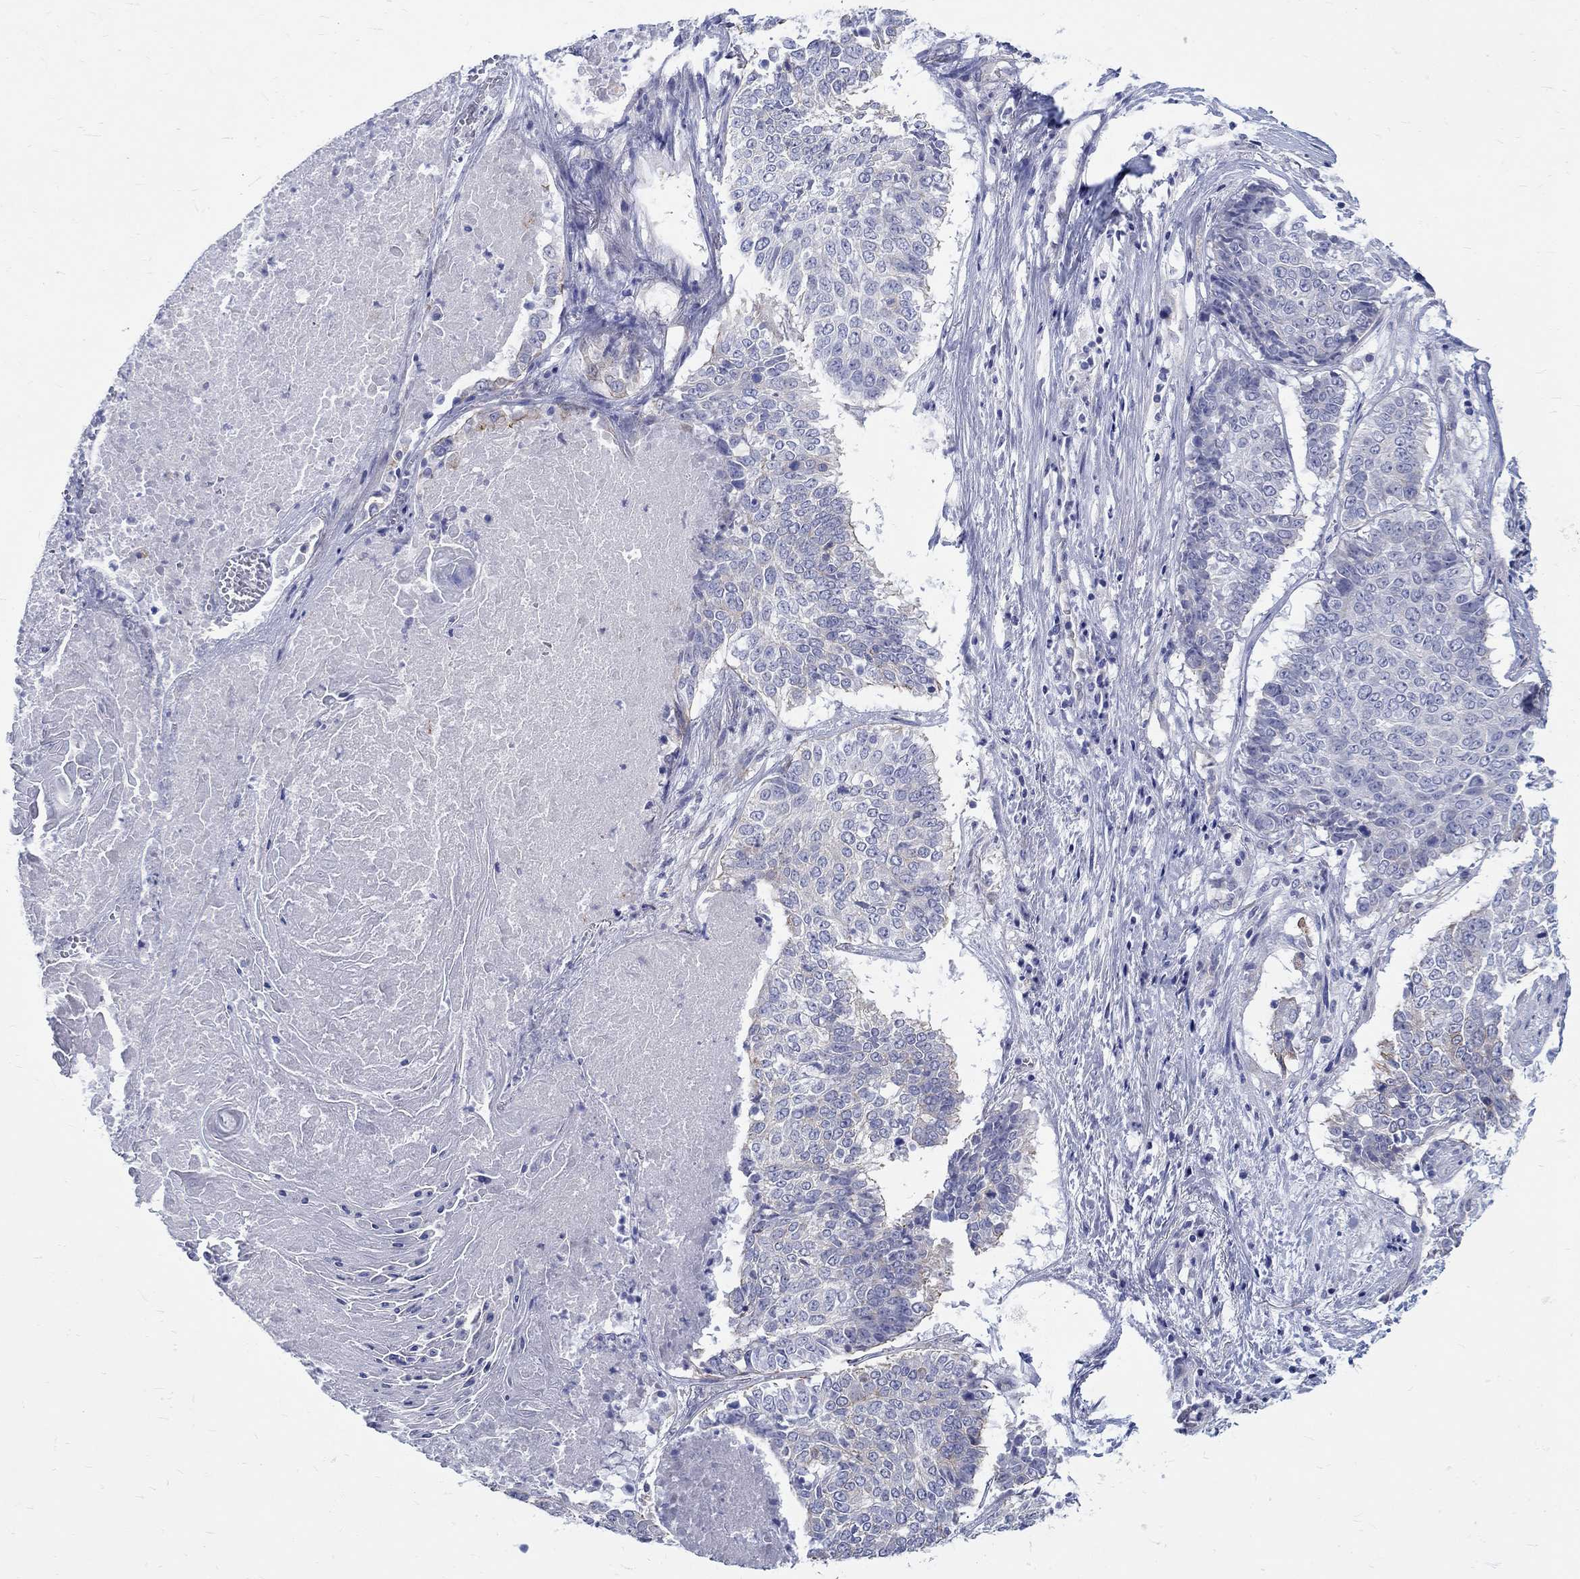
{"staining": {"intensity": "negative", "quantity": "none", "location": "none"}, "tissue": "lung cancer", "cell_type": "Tumor cells", "image_type": "cancer", "snomed": [{"axis": "morphology", "description": "Squamous cell carcinoma, NOS"}, {"axis": "topography", "description": "Lung"}], "caption": "Histopathology image shows no protein expression in tumor cells of lung squamous cell carcinoma tissue.", "gene": "SH2D7", "patient": {"sex": "male", "age": 64}}